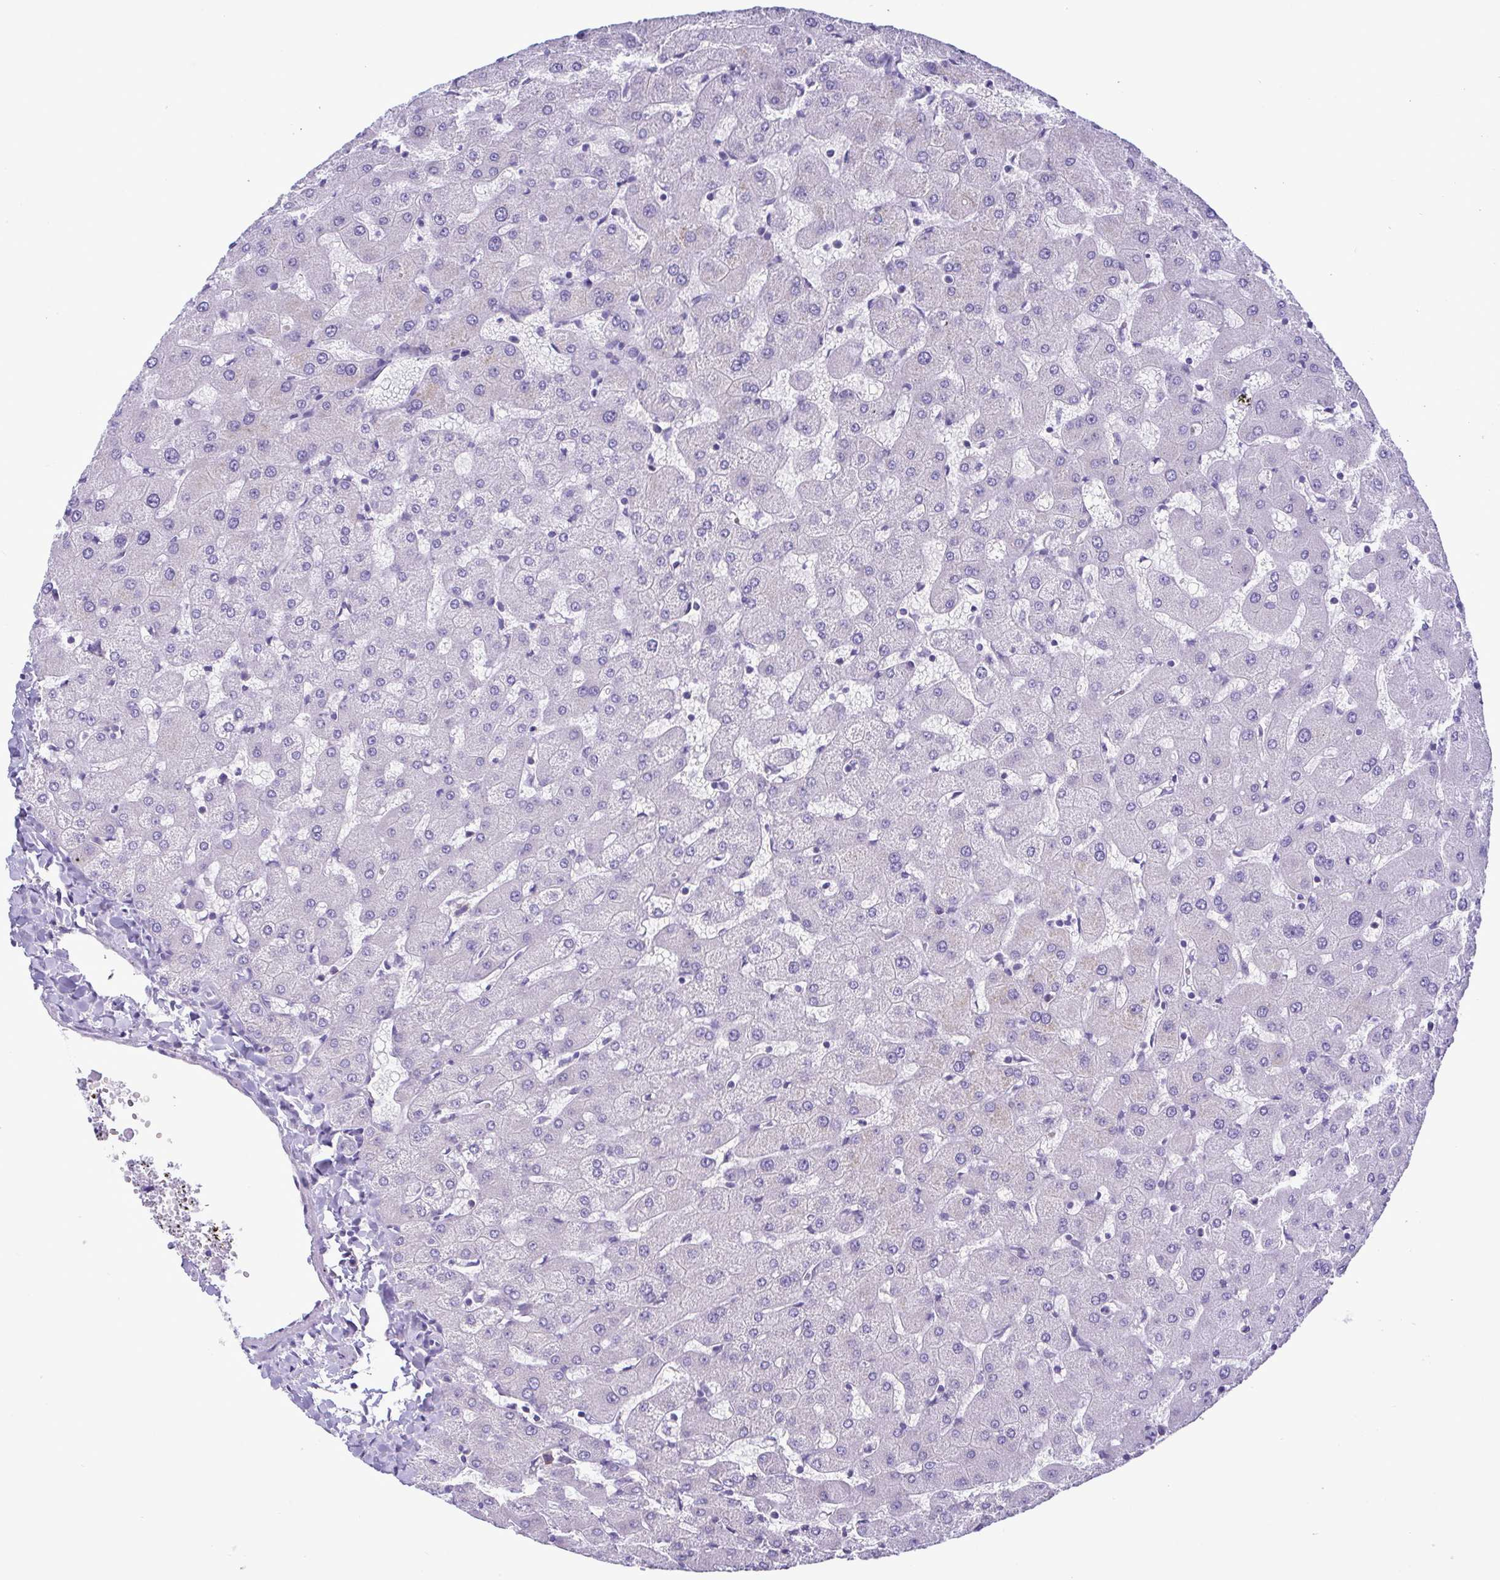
{"staining": {"intensity": "negative", "quantity": "none", "location": "none"}, "tissue": "liver", "cell_type": "Cholangiocytes", "image_type": "normal", "snomed": [{"axis": "morphology", "description": "Normal tissue, NOS"}, {"axis": "topography", "description": "Liver"}], "caption": "The micrograph reveals no significant staining in cholangiocytes of liver. (DAB (3,3'-diaminobenzidine) immunohistochemistry (IHC), high magnification).", "gene": "TNNI3", "patient": {"sex": "female", "age": 63}}